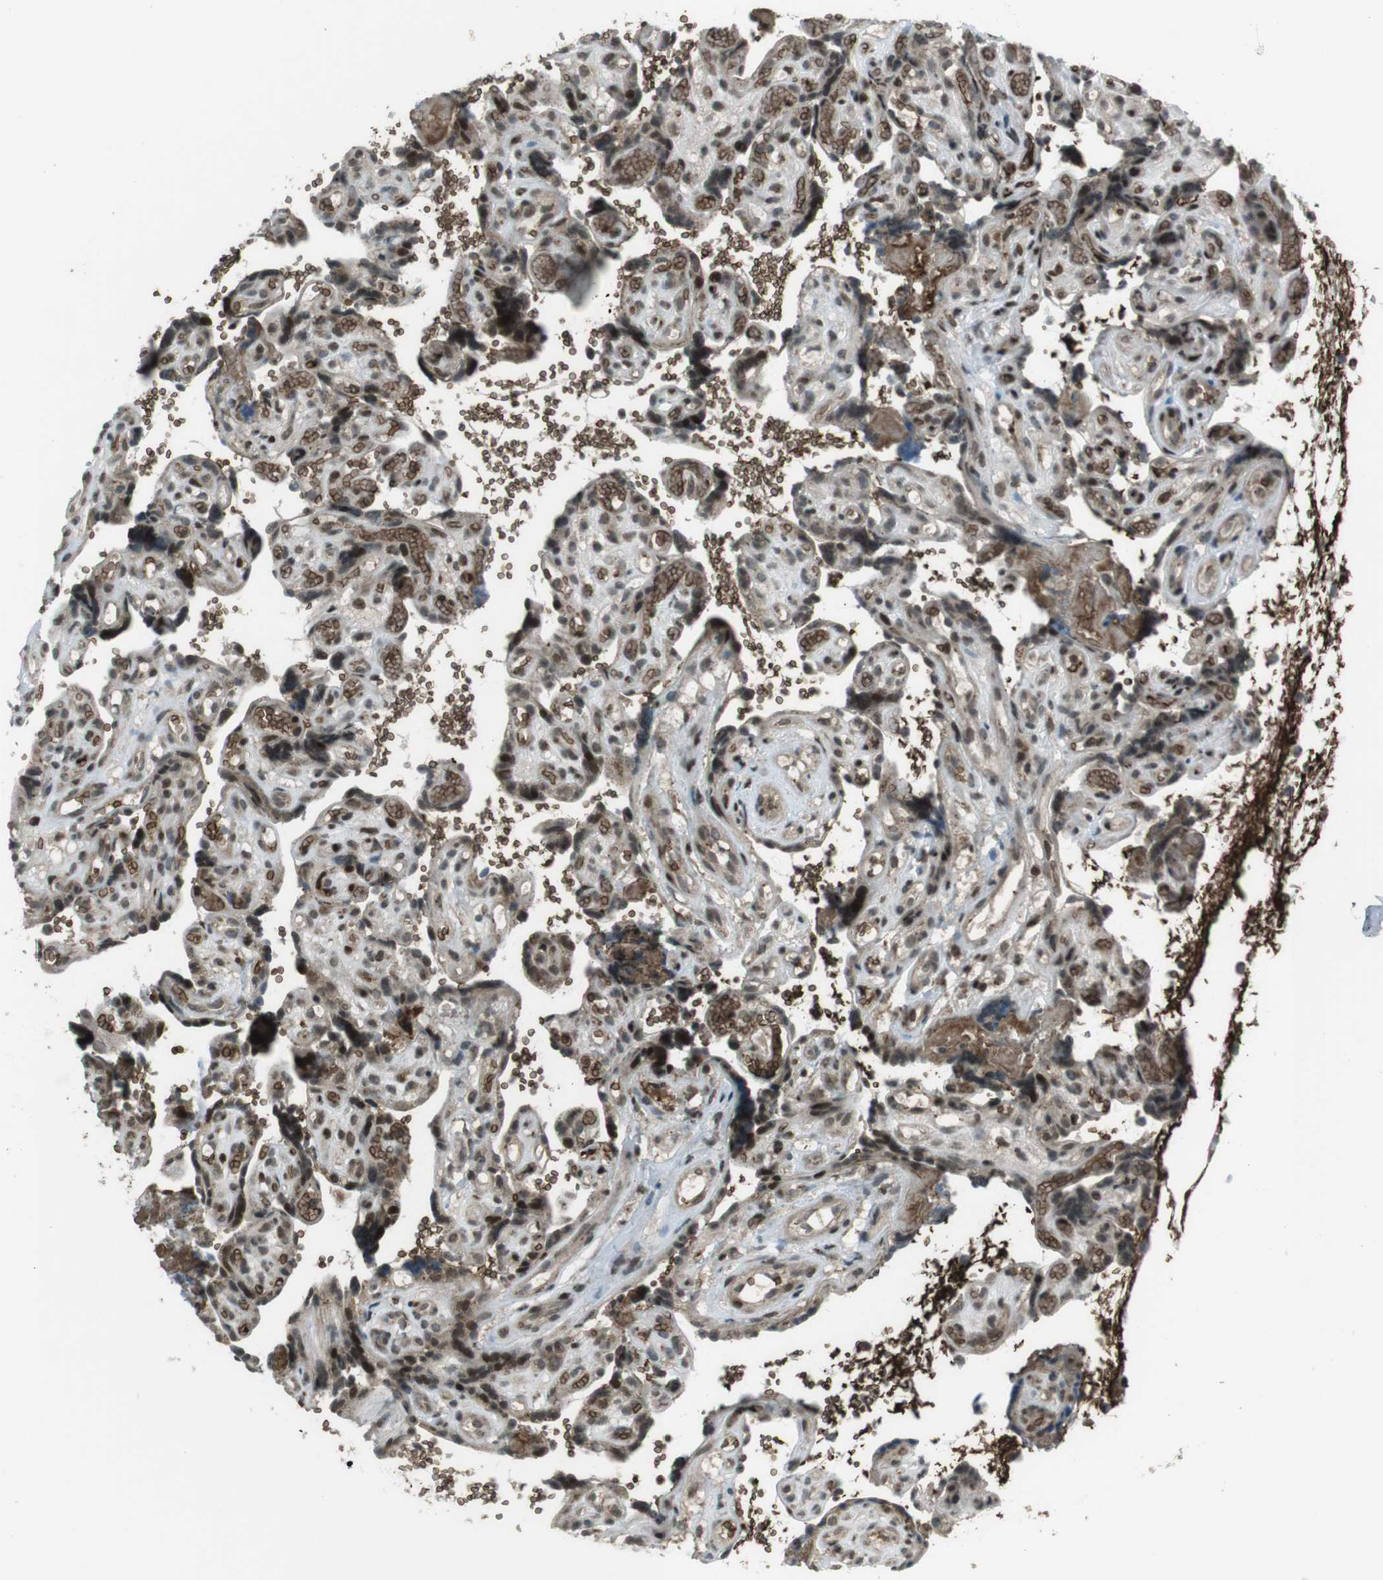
{"staining": {"intensity": "strong", "quantity": "<25%", "location": "cytoplasmic/membranous,nuclear"}, "tissue": "placenta", "cell_type": "Decidual cells", "image_type": "normal", "snomed": [{"axis": "morphology", "description": "Normal tissue, NOS"}, {"axis": "topography", "description": "Placenta"}], "caption": "High-power microscopy captured an IHC image of normal placenta, revealing strong cytoplasmic/membranous,nuclear positivity in approximately <25% of decidual cells. Using DAB (3,3'-diaminobenzidine) (brown) and hematoxylin (blue) stains, captured at high magnification using brightfield microscopy.", "gene": "SLITRK5", "patient": {"sex": "female", "age": 30}}